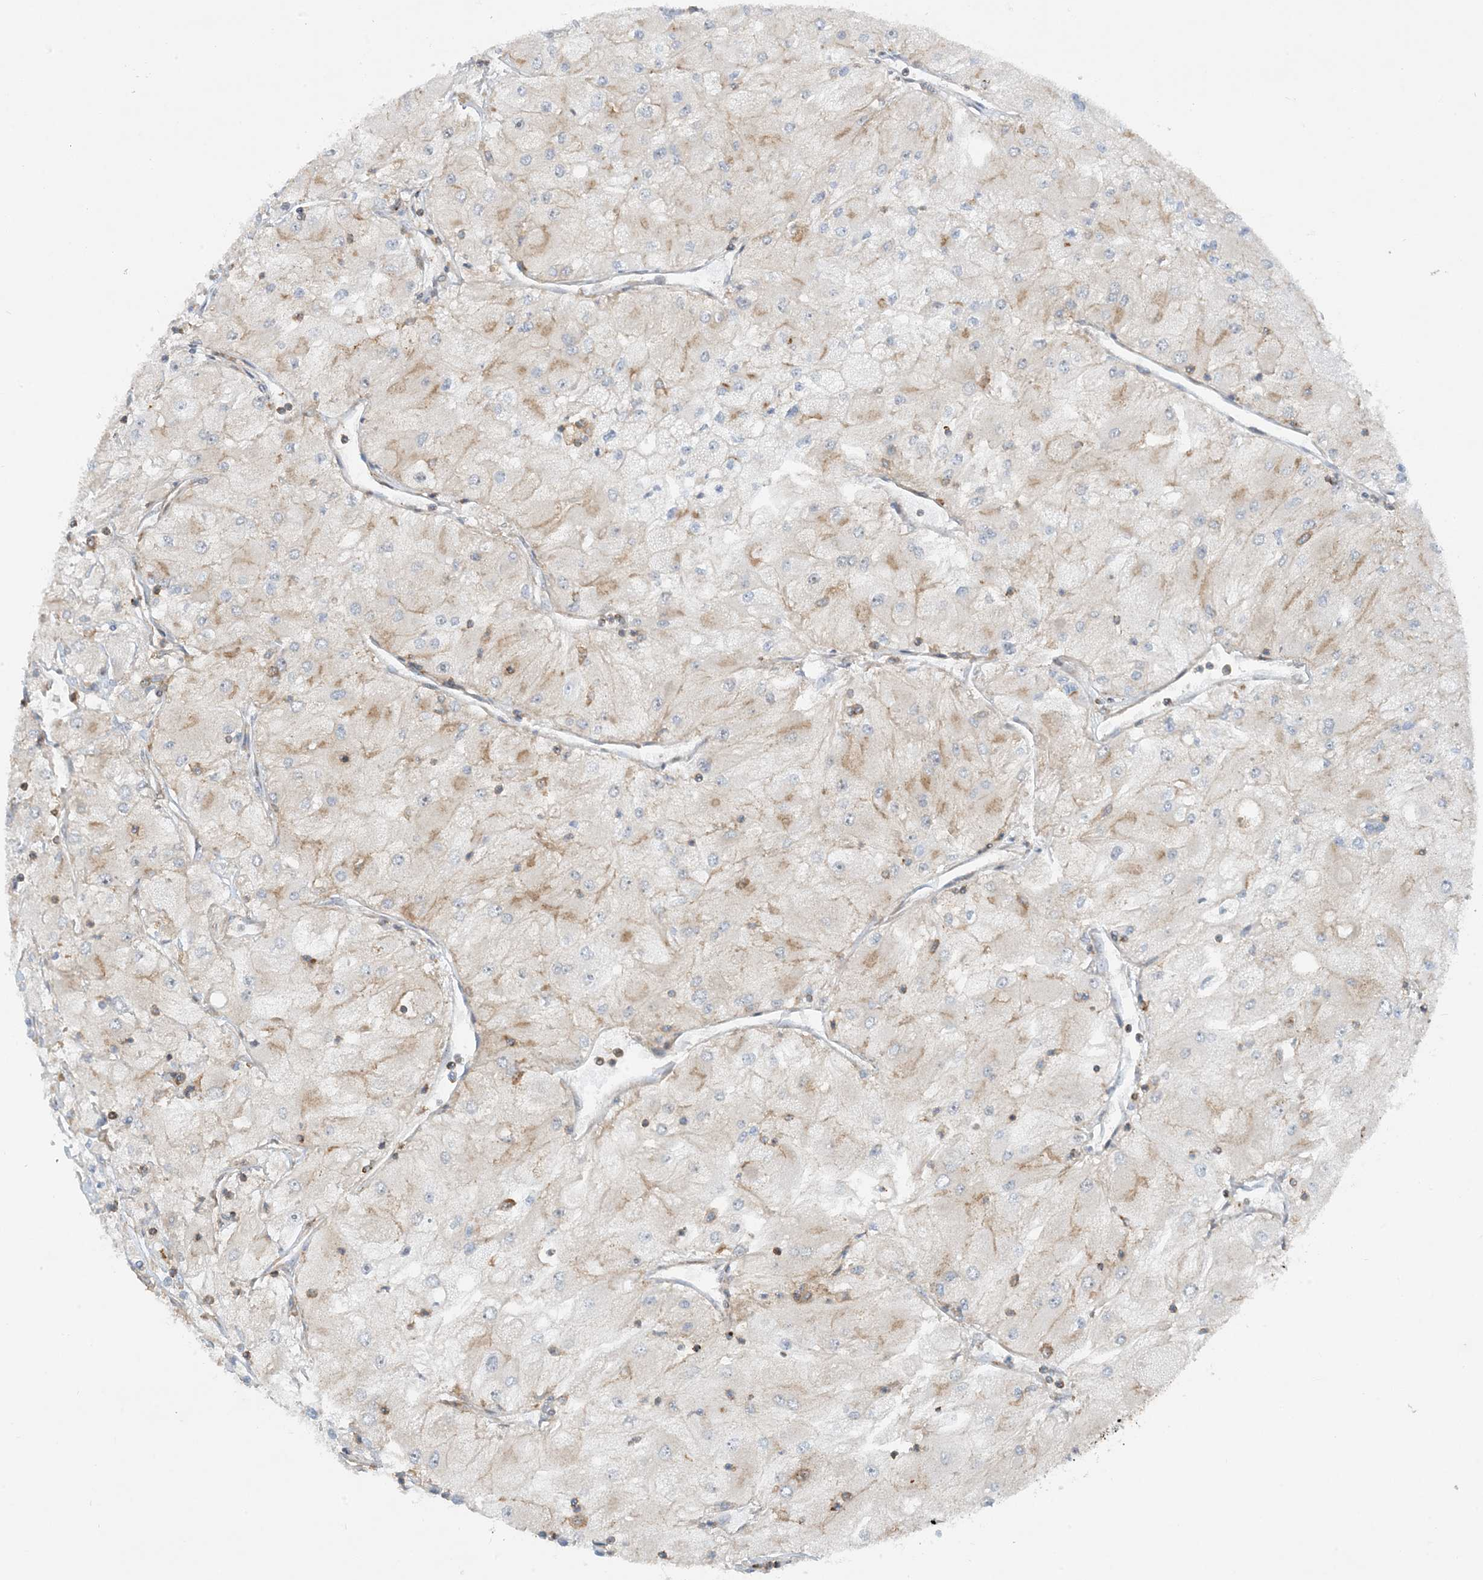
{"staining": {"intensity": "weak", "quantity": "<25%", "location": "cytoplasmic/membranous"}, "tissue": "renal cancer", "cell_type": "Tumor cells", "image_type": "cancer", "snomed": [{"axis": "morphology", "description": "Adenocarcinoma, NOS"}, {"axis": "topography", "description": "Kidney"}], "caption": "An image of renal cancer stained for a protein exhibits no brown staining in tumor cells. Brightfield microscopy of immunohistochemistry stained with DAB (brown) and hematoxylin (blue), captured at high magnification.", "gene": "STAM2", "patient": {"sex": "male", "age": 80}}